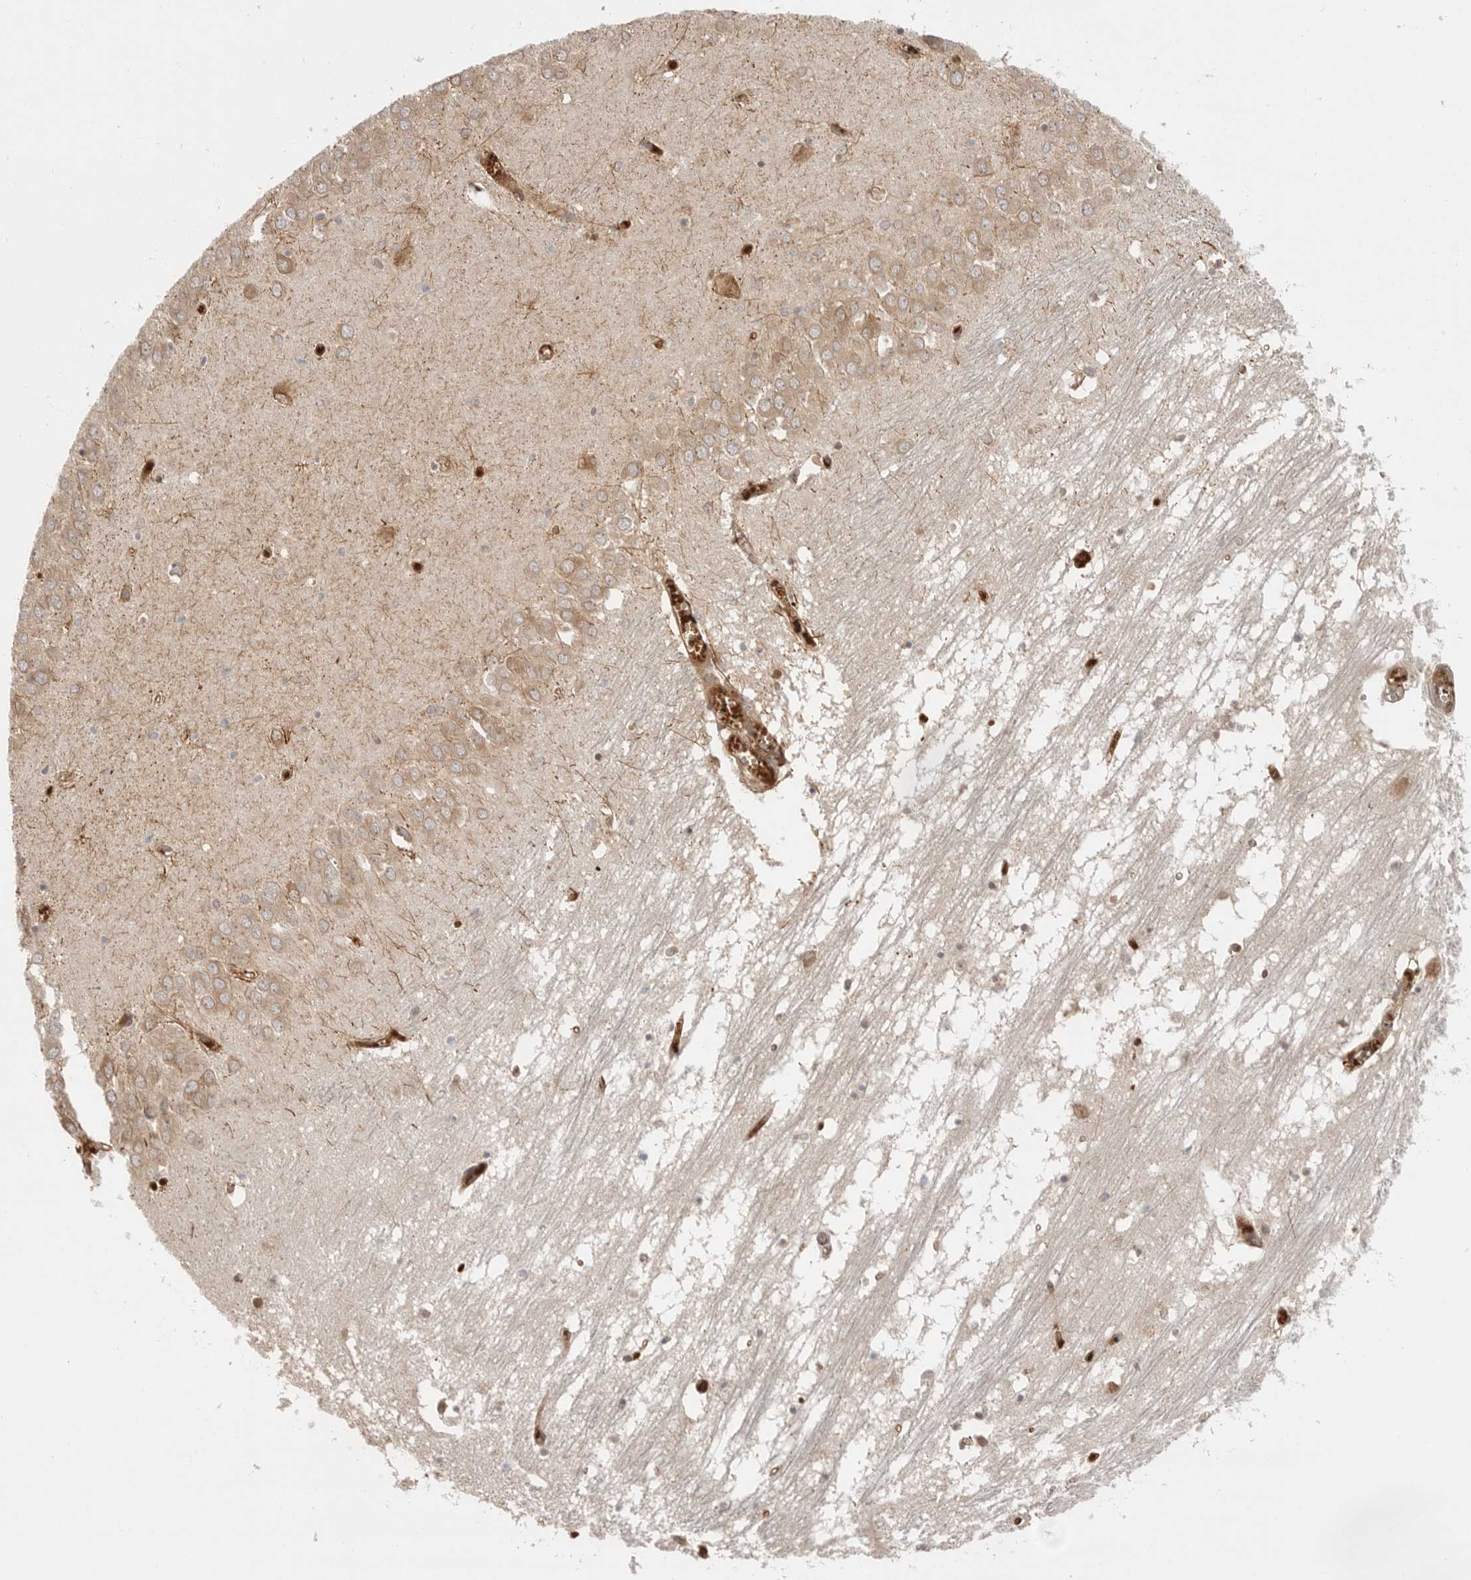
{"staining": {"intensity": "weak", "quantity": "<25%", "location": "cytoplasmic/membranous"}, "tissue": "hippocampus", "cell_type": "Glial cells", "image_type": "normal", "snomed": [{"axis": "morphology", "description": "Normal tissue, NOS"}, {"axis": "topography", "description": "Hippocampus"}], "caption": "This is a micrograph of immunohistochemistry (IHC) staining of unremarkable hippocampus, which shows no staining in glial cells. Brightfield microscopy of immunohistochemistry (IHC) stained with DAB (brown) and hematoxylin (blue), captured at high magnification.", "gene": "CCPG1", "patient": {"sex": "male", "age": 70}}